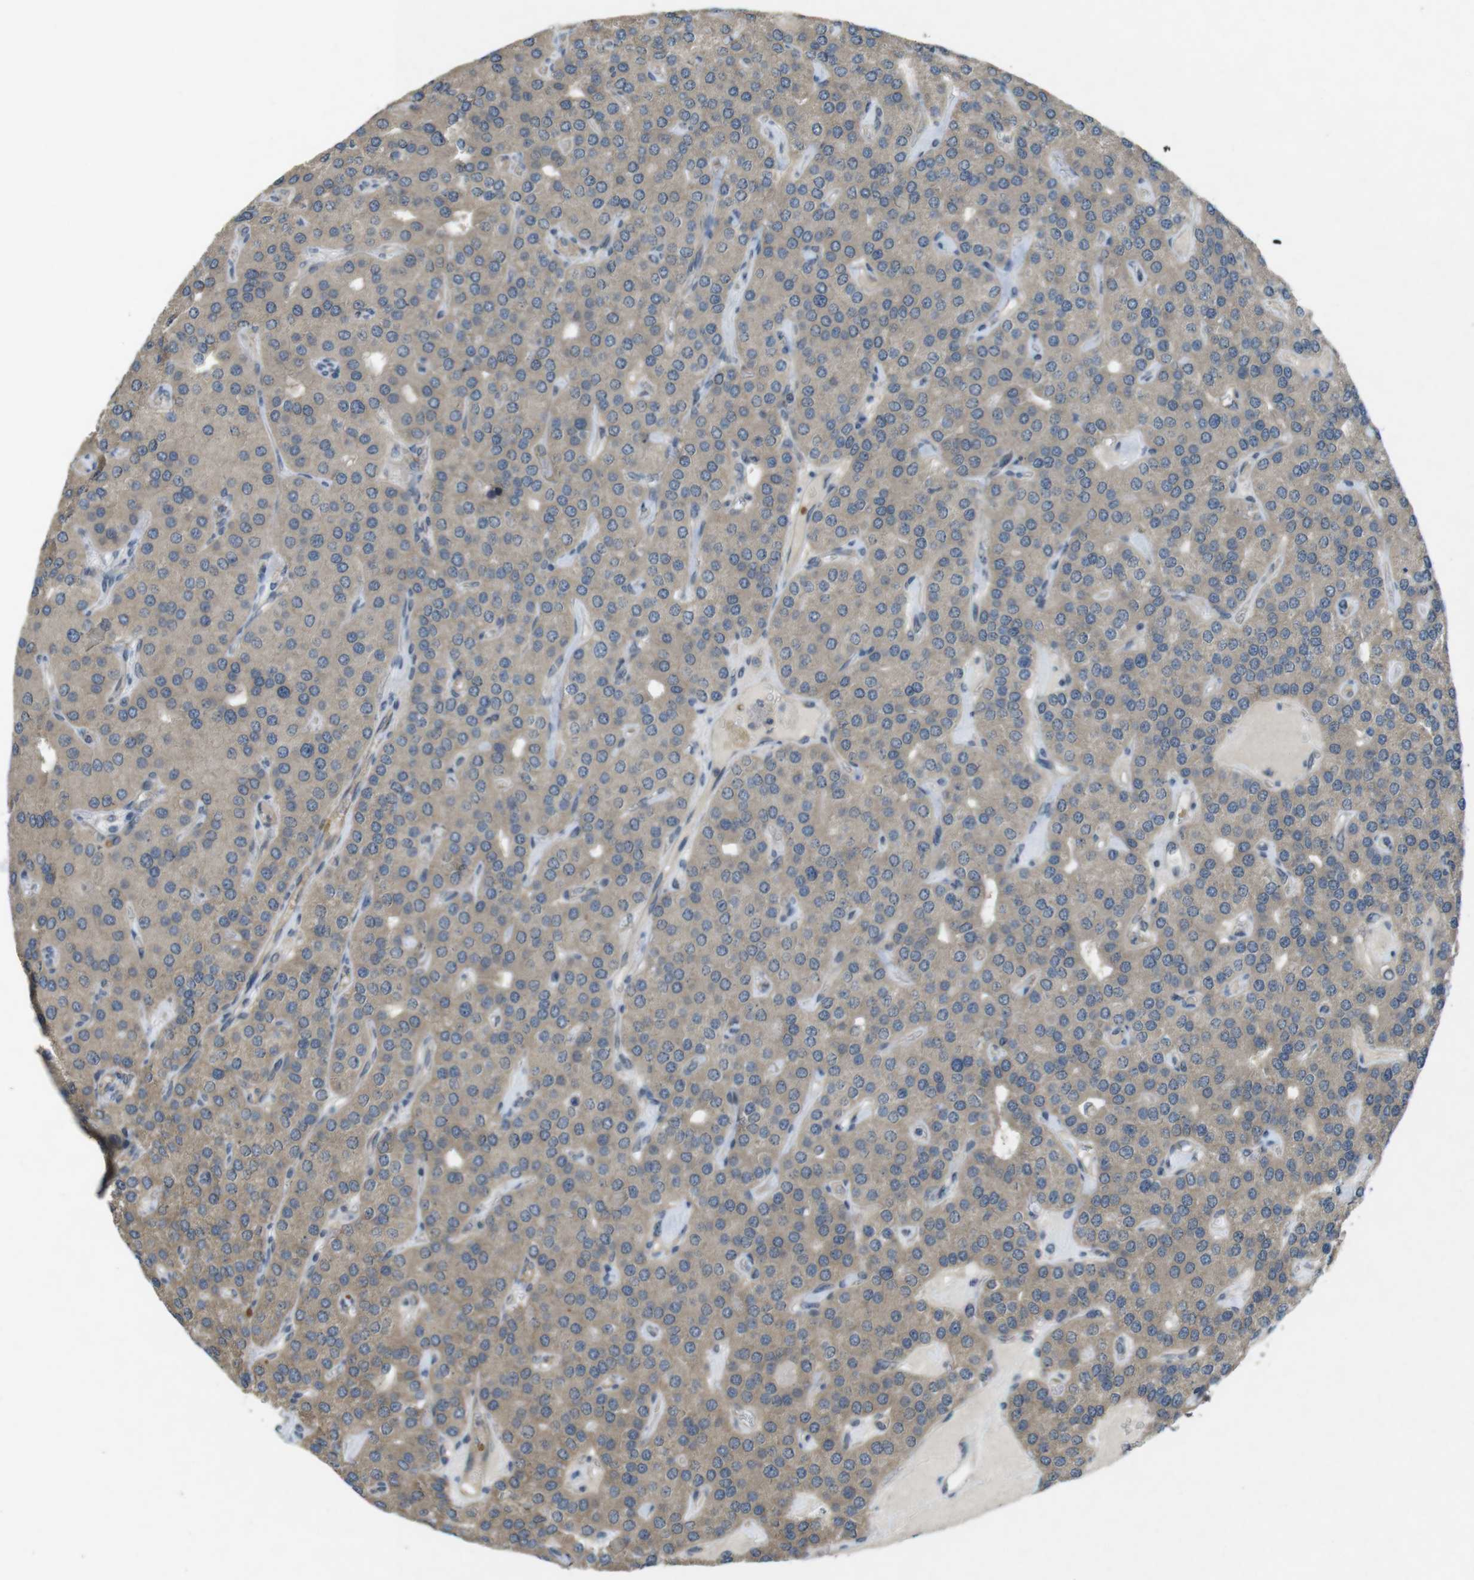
{"staining": {"intensity": "moderate", "quantity": ">75%", "location": "cytoplasmic/membranous"}, "tissue": "parathyroid gland", "cell_type": "Glandular cells", "image_type": "normal", "snomed": [{"axis": "morphology", "description": "Normal tissue, NOS"}, {"axis": "morphology", "description": "Adenoma, NOS"}, {"axis": "topography", "description": "Parathyroid gland"}], "caption": "The micrograph exhibits immunohistochemical staining of benign parathyroid gland. There is moderate cytoplasmic/membranous positivity is appreciated in about >75% of glandular cells.", "gene": "SUGT1", "patient": {"sex": "female", "age": 86}}